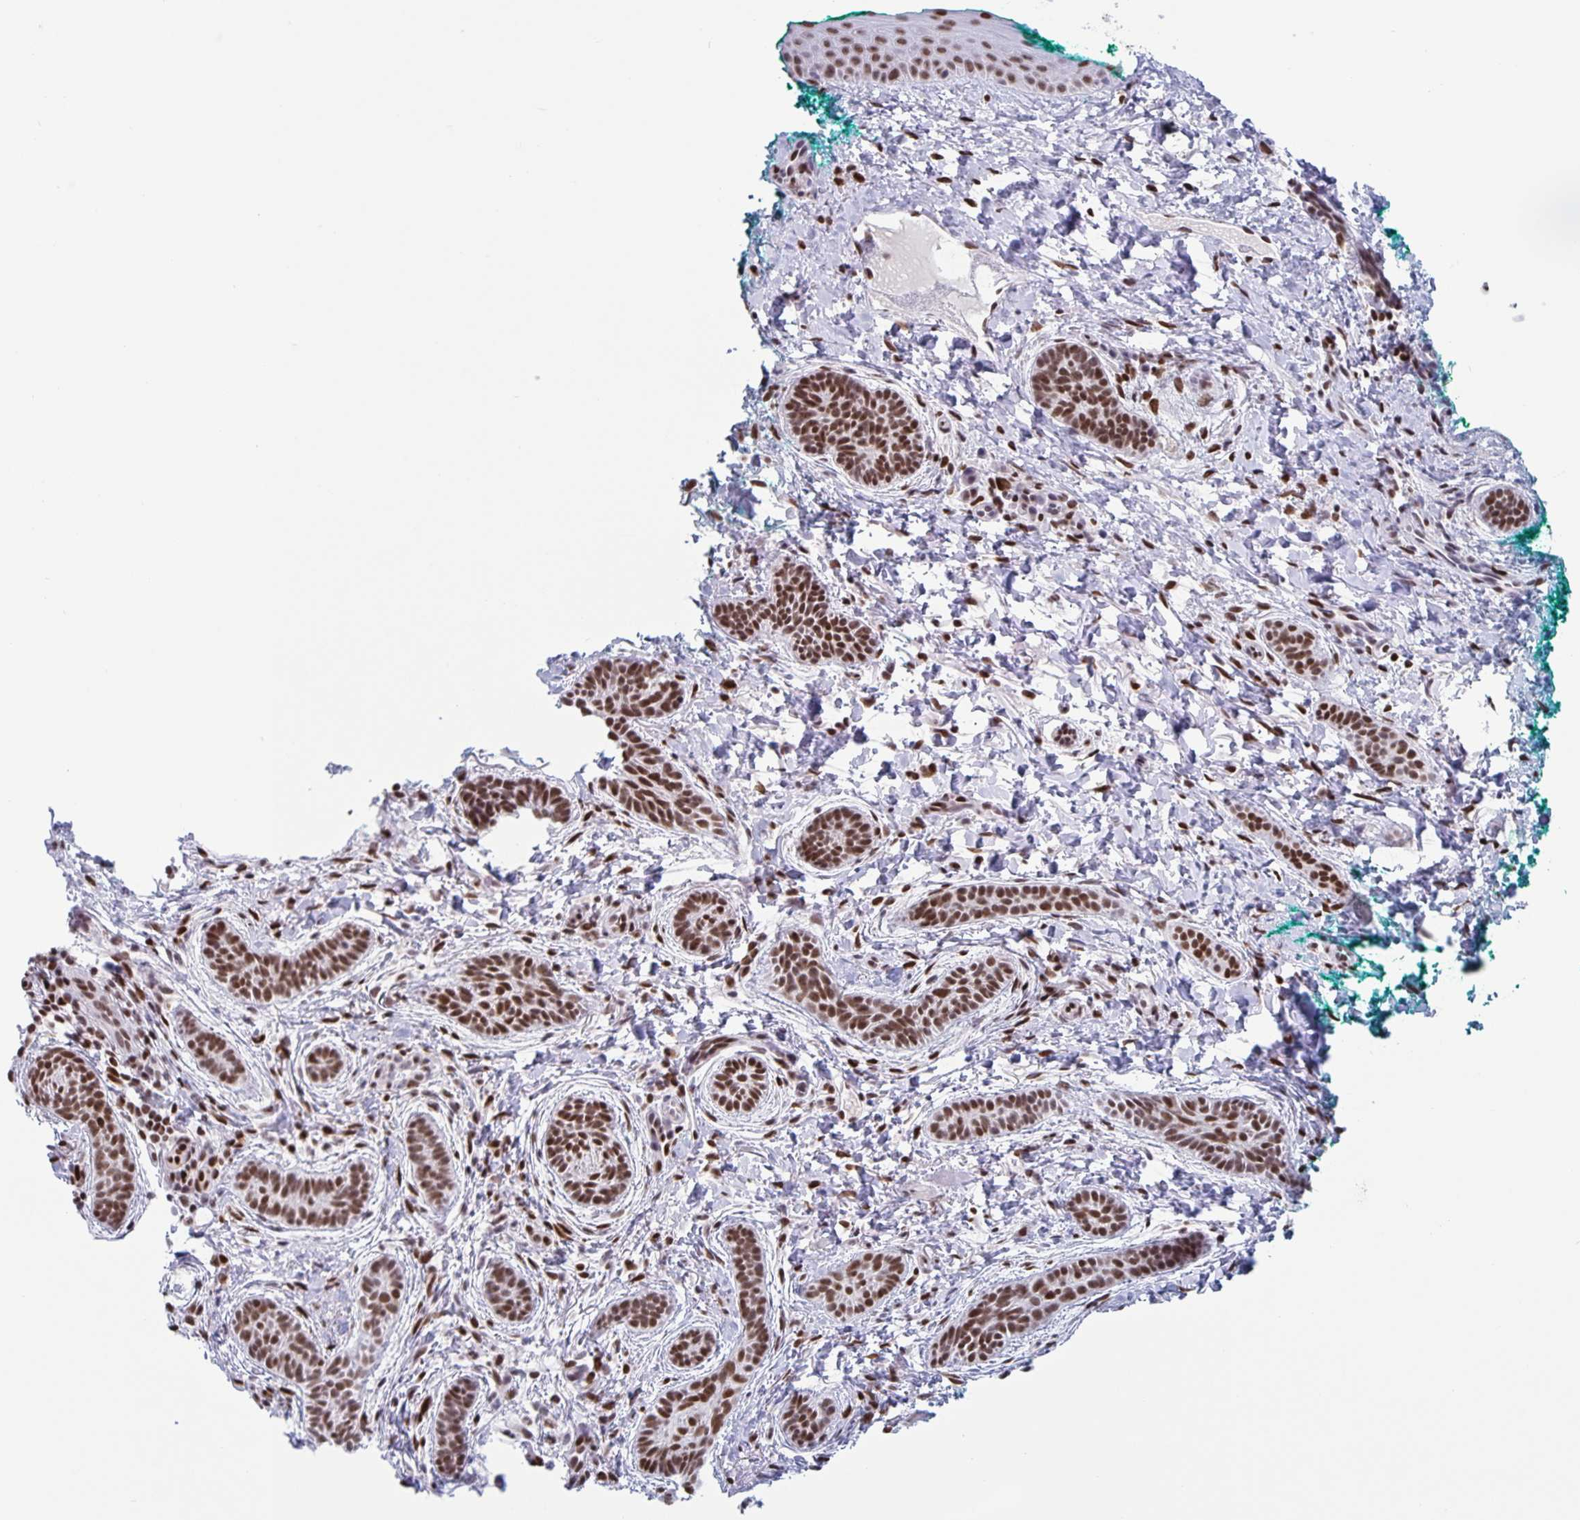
{"staining": {"intensity": "strong", "quantity": ">75%", "location": "nuclear"}, "tissue": "skin cancer", "cell_type": "Tumor cells", "image_type": "cancer", "snomed": [{"axis": "morphology", "description": "Basal cell carcinoma"}, {"axis": "topography", "description": "Skin"}], "caption": "There is high levels of strong nuclear expression in tumor cells of skin basal cell carcinoma, as demonstrated by immunohistochemical staining (brown color).", "gene": "JUND", "patient": {"sex": "male", "age": 63}}